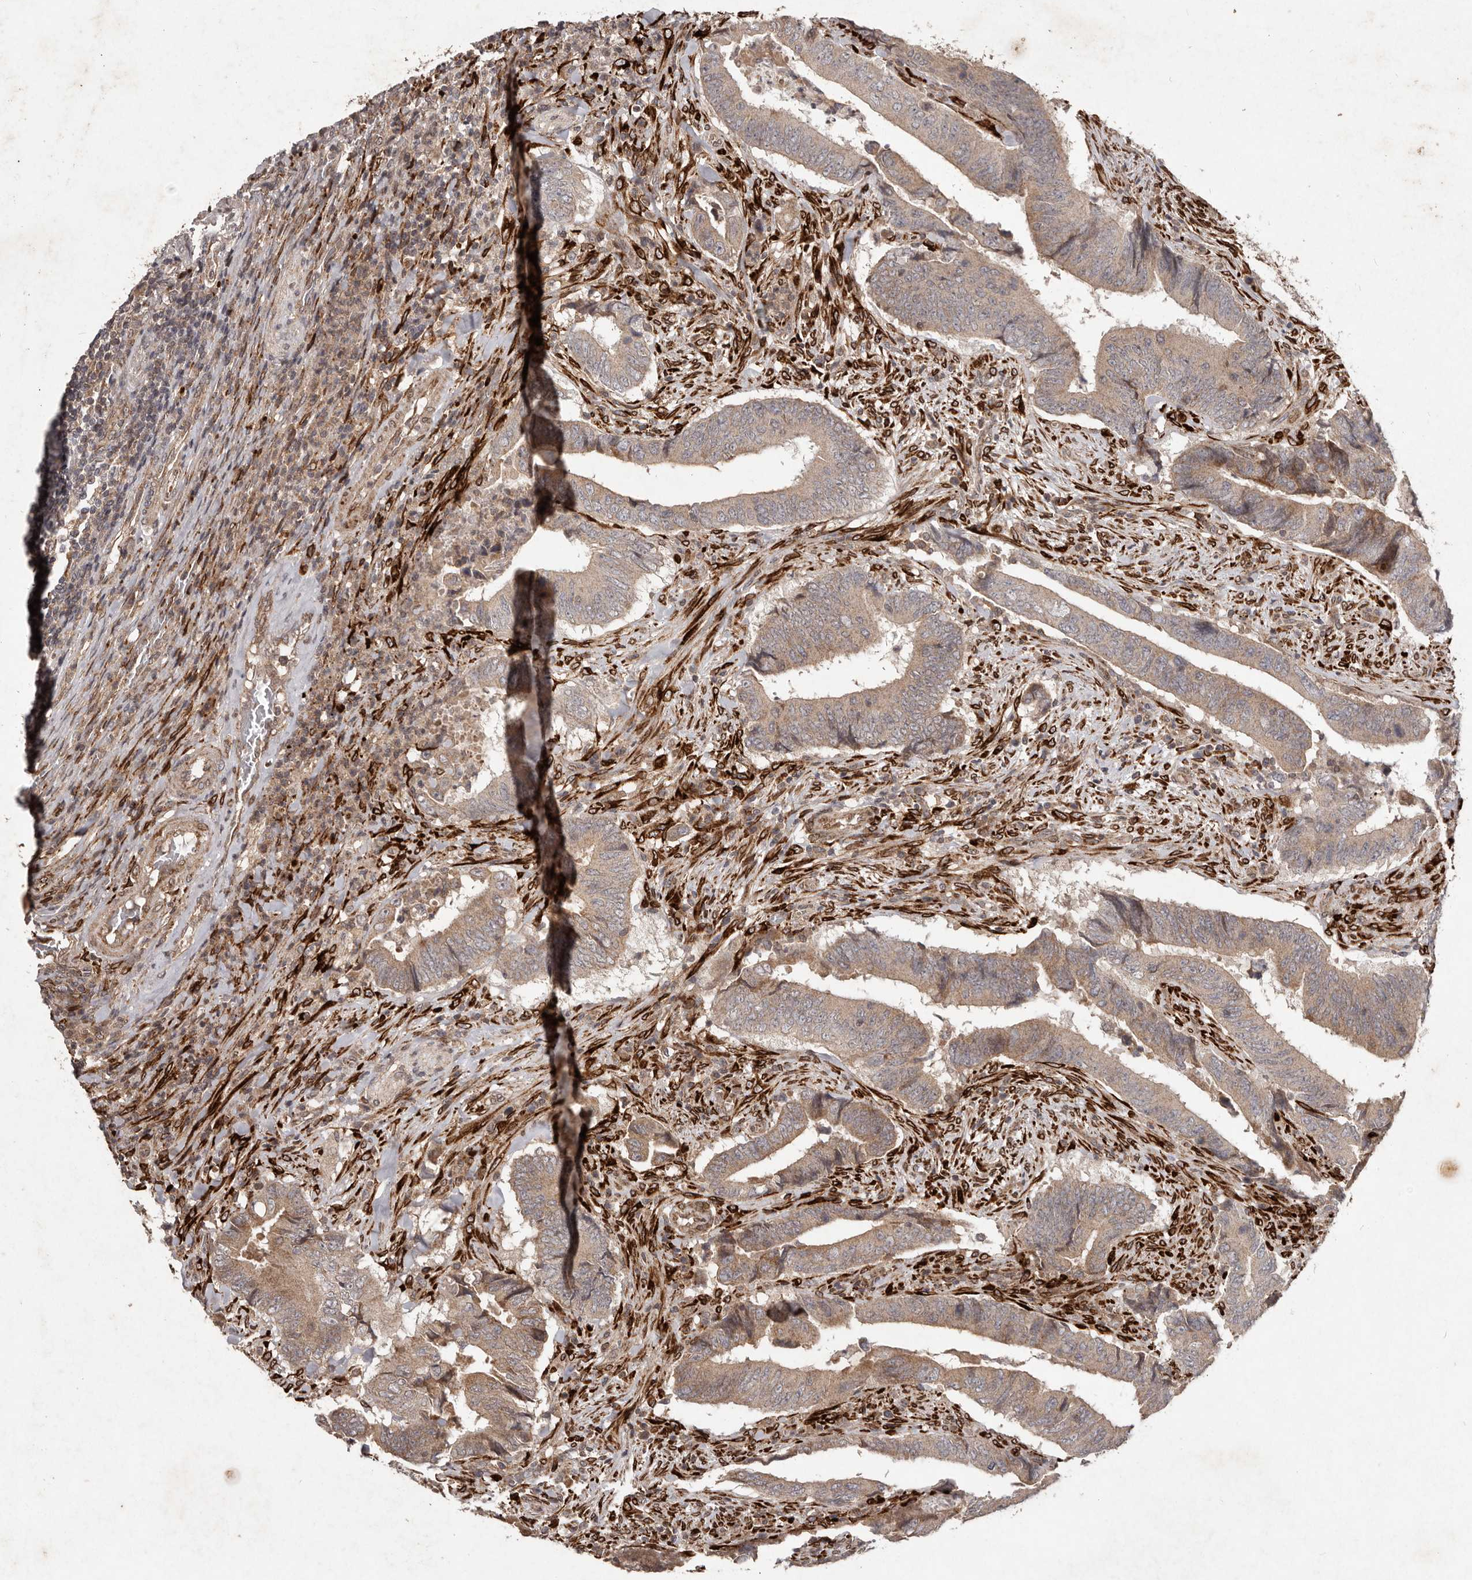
{"staining": {"intensity": "moderate", "quantity": ">75%", "location": "cytoplasmic/membranous"}, "tissue": "colorectal cancer", "cell_type": "Tumor cells", "image_type": "cancer", "snomed": [{"axis": "morphology", "description": "Normal tissue, NOS"}, {"axis": "morphology", "description": "Adenocarcinoma, NOS"}, {"axis": "topography", "description": "Colon"}], "caption": "High-power microscopy captured an IHC image of colorectal cancer, revealing moderate cytoplasmic/membranous expression in approximately >75% of tumor cells.", "gene": "PLOD2", "patient": {"sex": "male", "age": 56}}